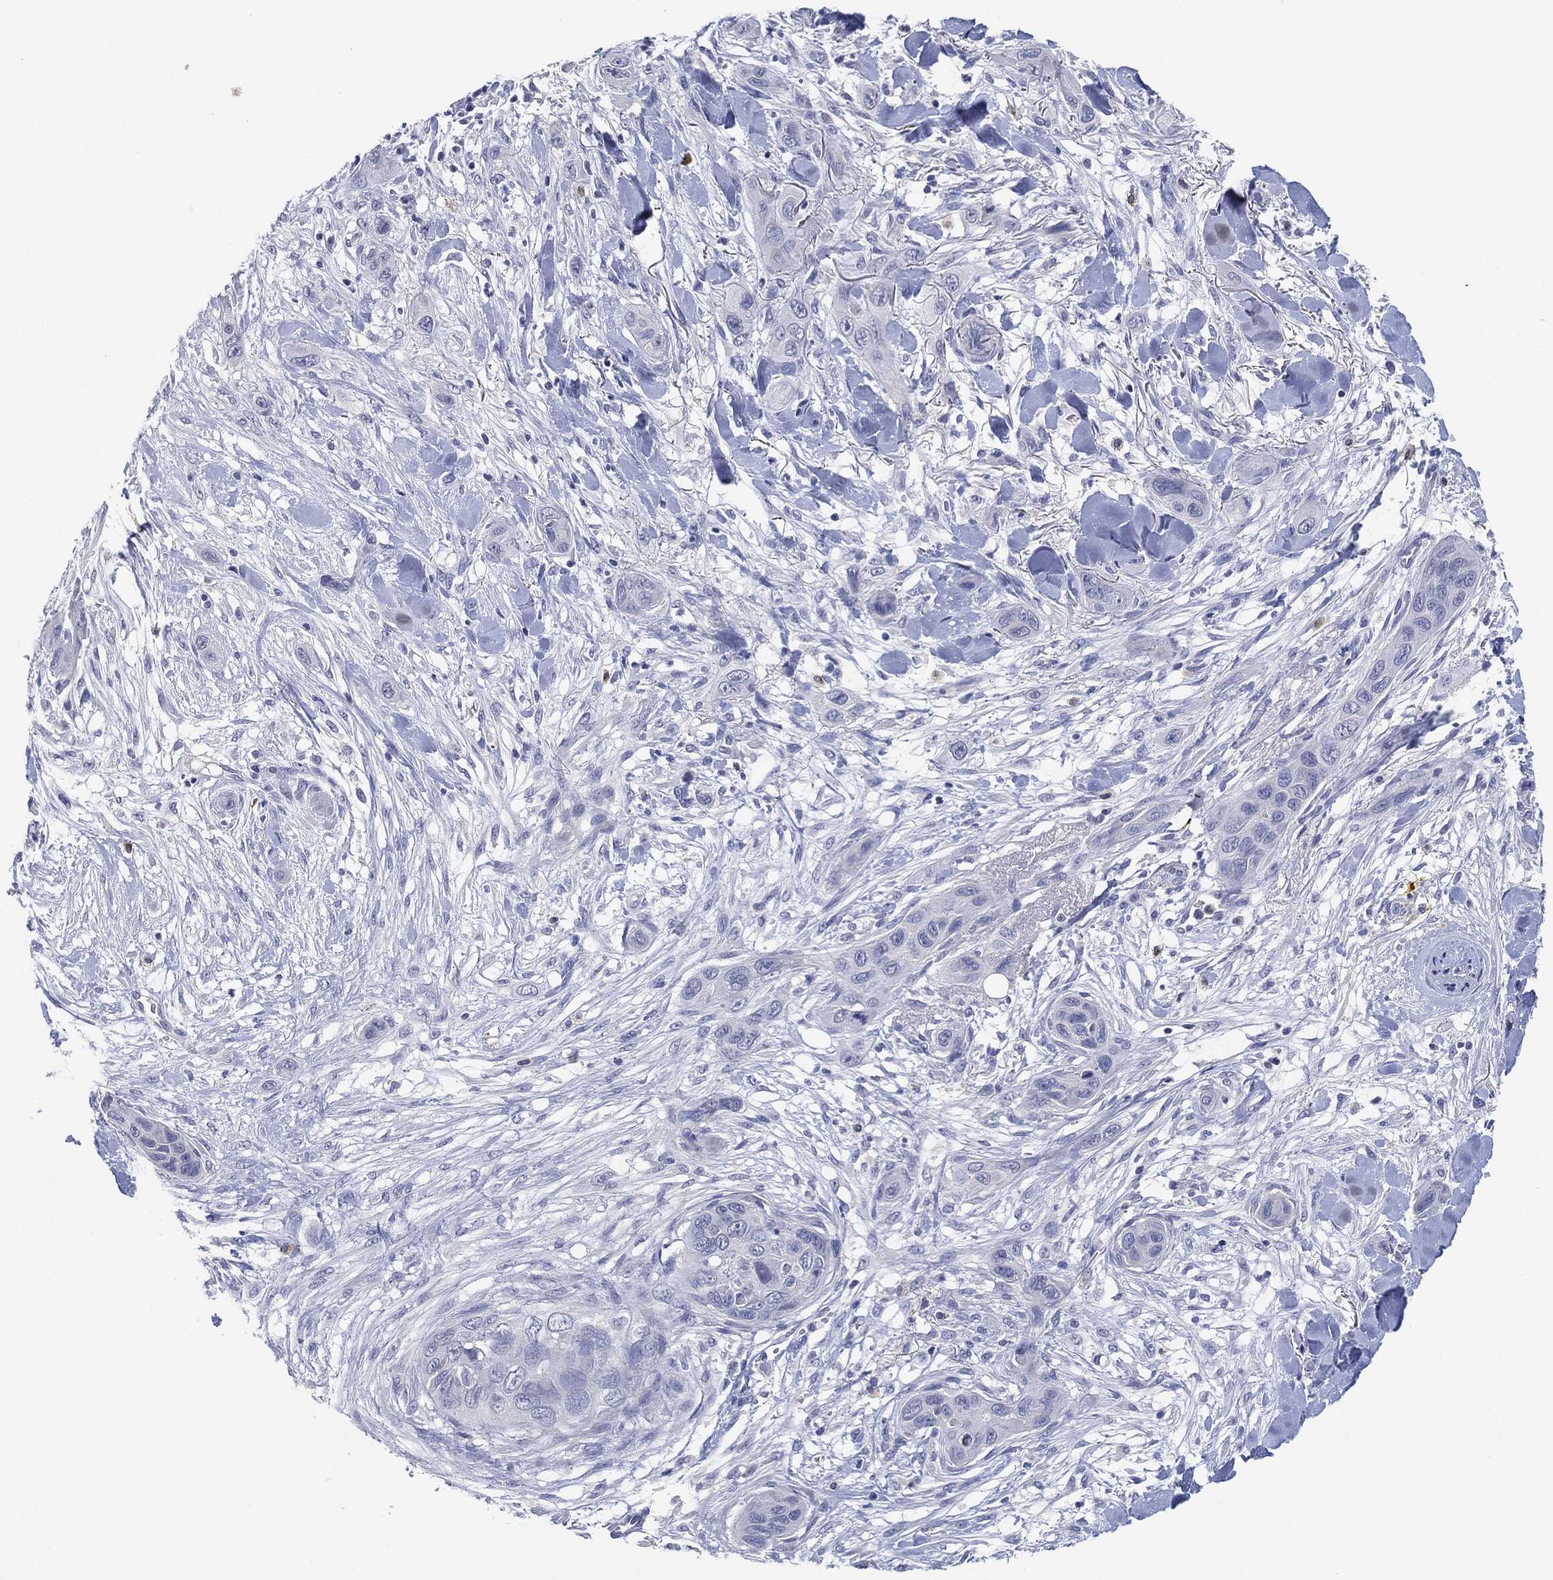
{"staining": {"intensity": "negative", "quantity": "none", "location": "none"}, "tissue": "skin cancer", "cell_type": "Tumor cells", "image_type": "cancer", "snomed": [{"axis": "morphology", "description": "Squamous cell carcinoma, NOS"}, {"axis": "topography", "description": "Skin"}], "caption": "Skin squamous cell carcinoma stained for a protein using IHC displays no staining tumor cells.", "gene": "NTRK1", "patient": {"sex": "male", "age": 78}}